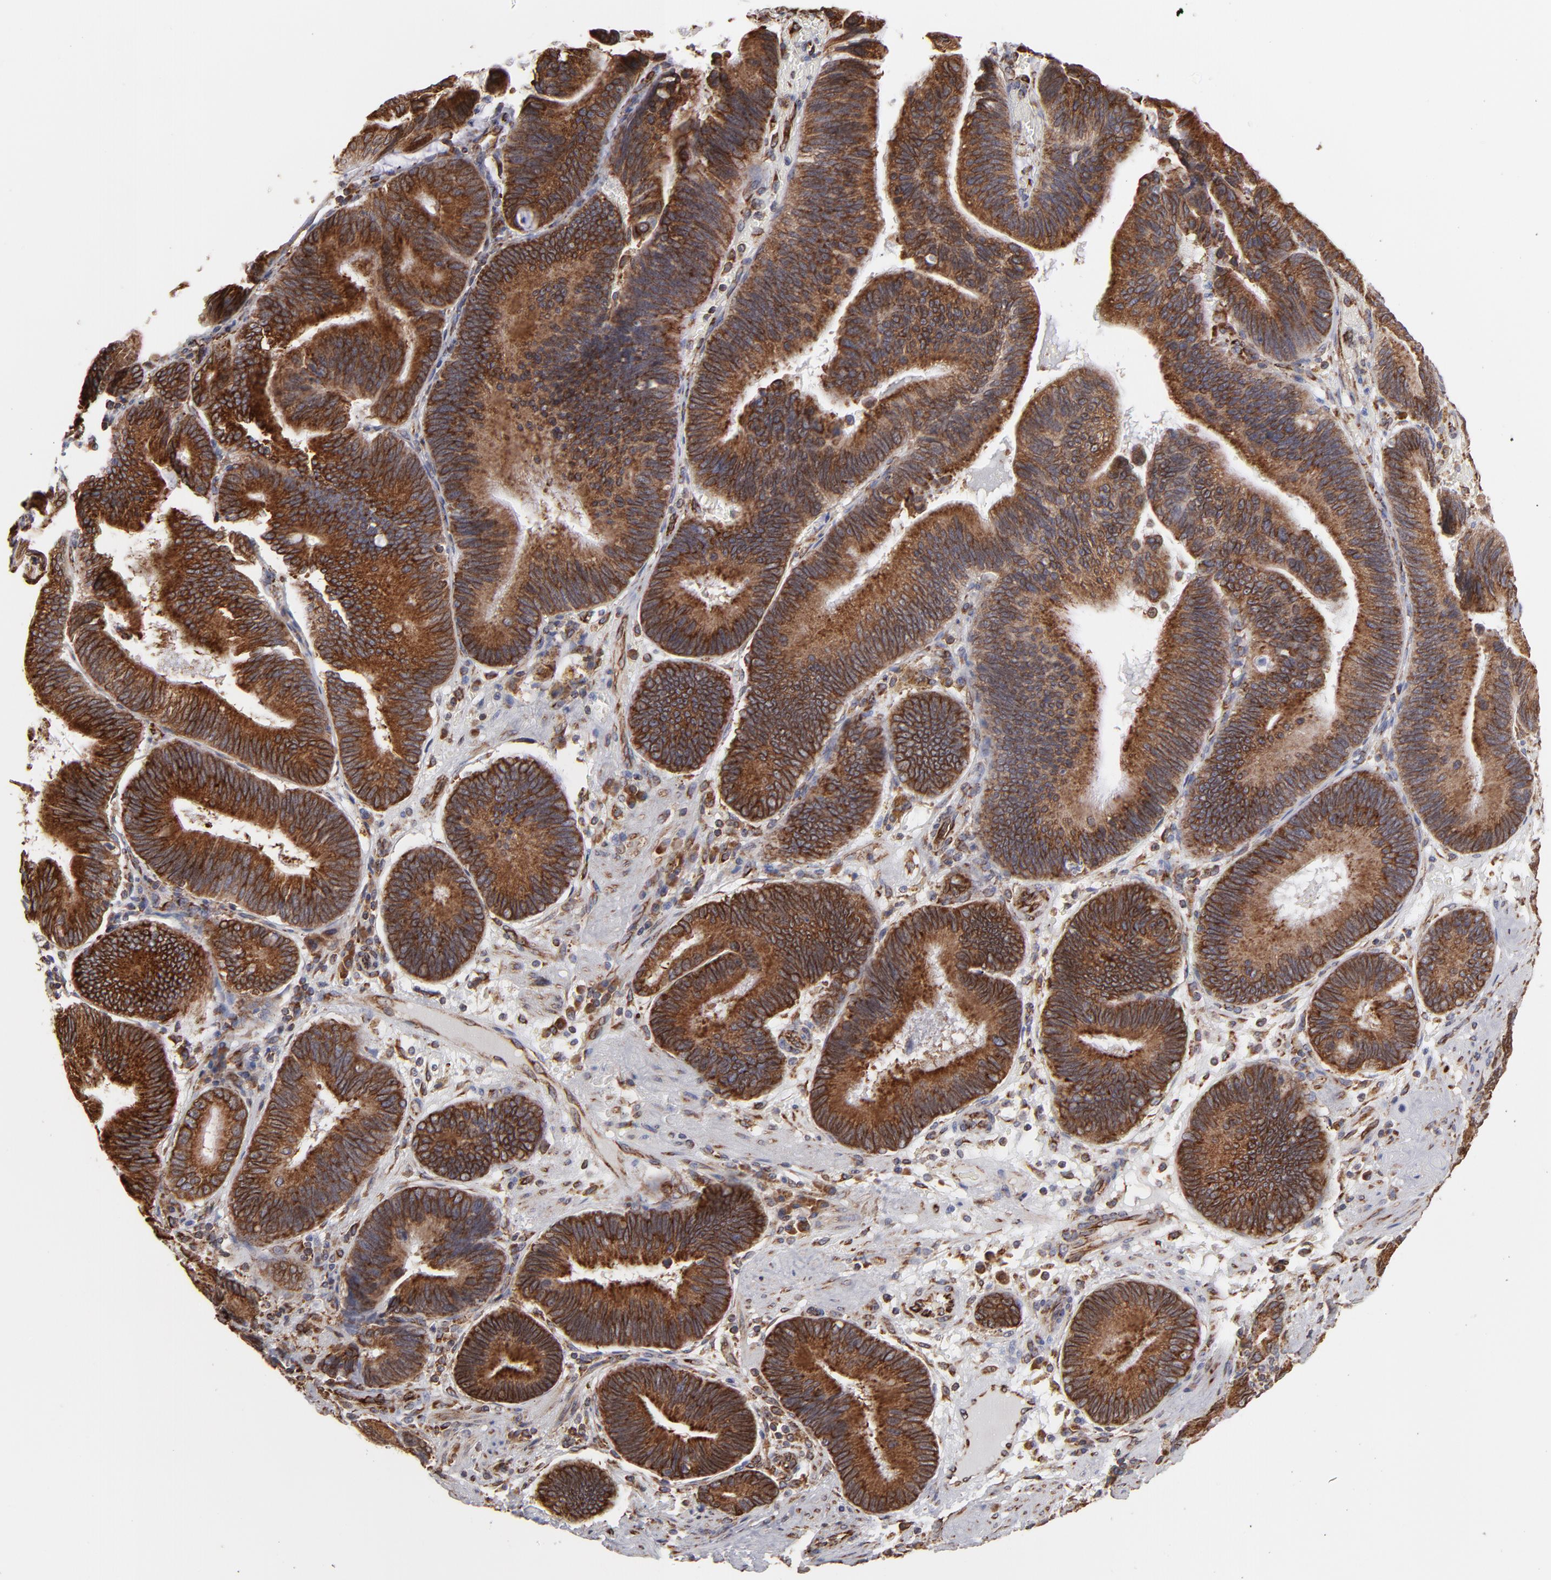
{"staining": {"intensity": "moderate", "quantity": ">75%", "location": "cytoplasmic/membranous"}, "tissue": "pancreatic cancer", "cell_type": "Tumor cells", "image_type": "cancer", "snomed": [{"axis": "morphology", "description": "Adenocarcinoma, NOS"}, {"axis": "topography", "description": "Pancreas"}], "caption": "A brown stain labels moderate cytoplasmic/membranous staining of a protein in pancreatic cancer tumor cells.", "gene": "KTN1", "patient": {"sex": "male", "age": 82}}